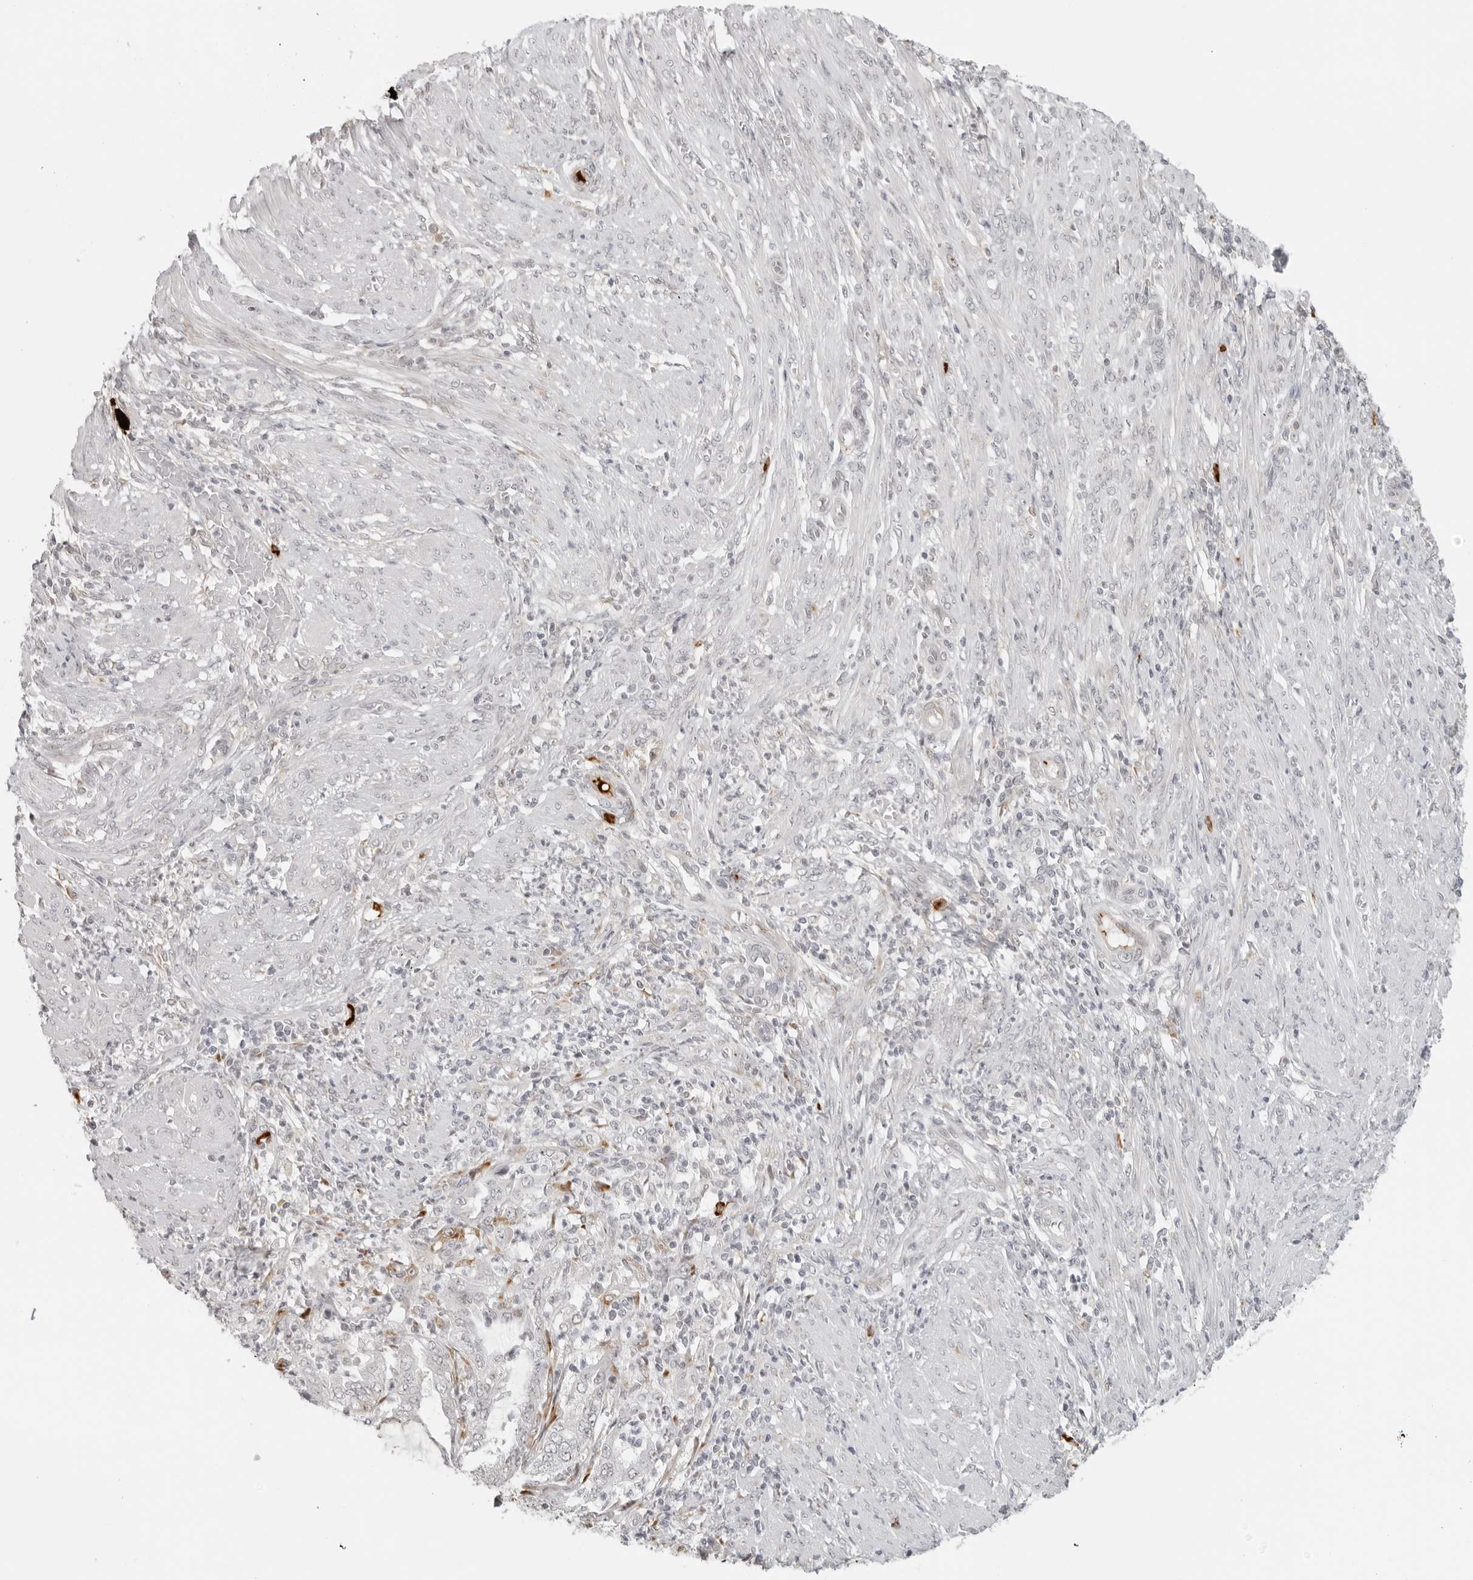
{"staining": {"intensity": "negative", "quantity": "none", "location": "none"}, "tissue": "endometrial cancer", "cell_type": "Tumor cells", "image_type": "cancer", "snomed": [{"axis": "morphology", "description": "Adenocarcinoma, NOS"}, {"axis": "topography", "description": "Endometrium"}], "caption": "DAB immunohistochemical staining of human endometrial cancer shows no significant positivity in tumor cells.", "gene": "ZNF678", "patient": {"sex": "female", "age": 51}}